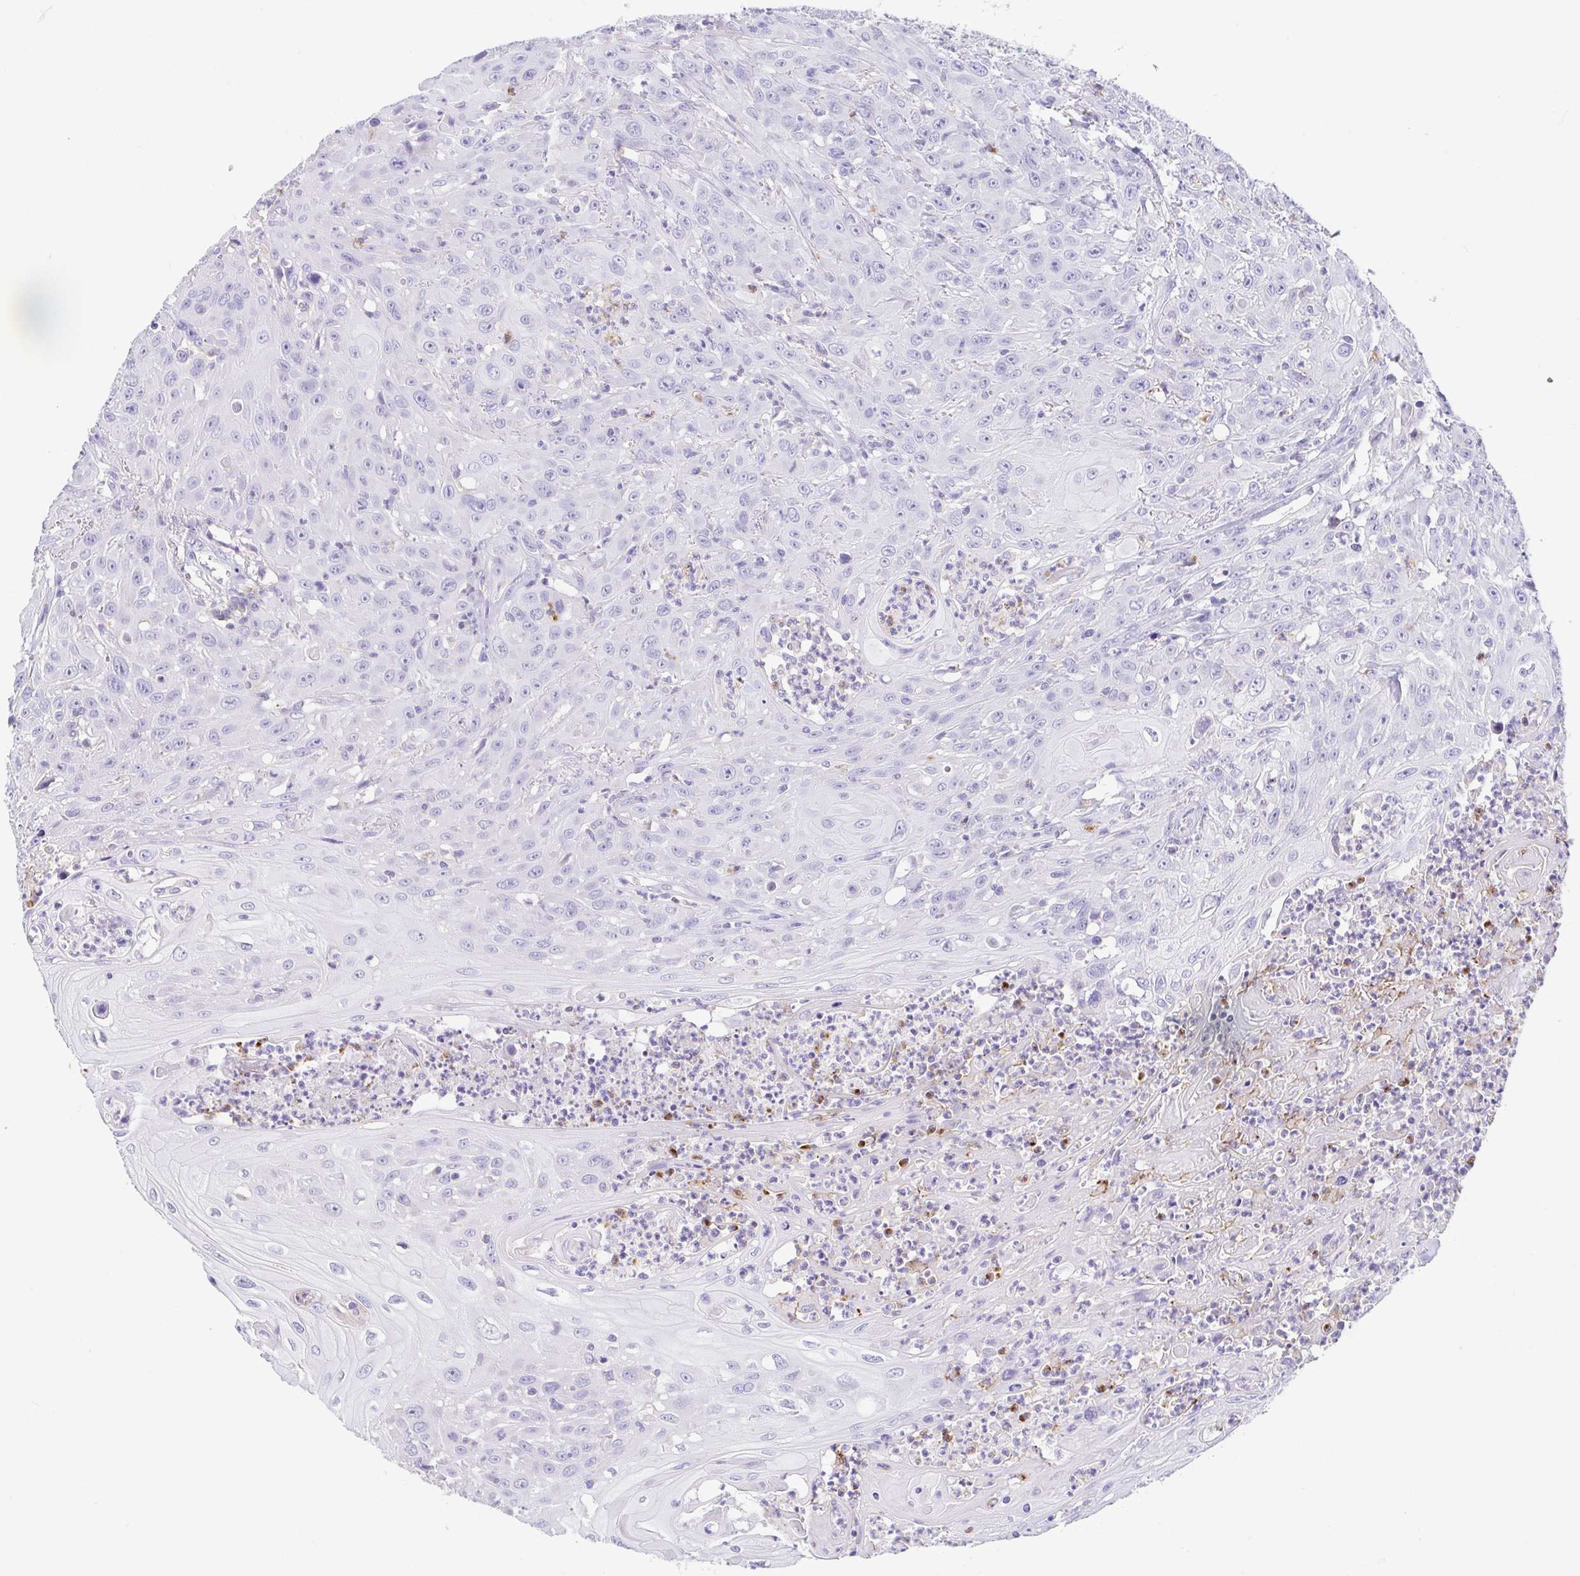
{"staining": {"intensity": "negative", "quantity": "none", "location": "none"}, "tissue": "head and neck cancer", "cell_type": "Tumor cells", "image_type": "cancer", "snomed": [{"axis": "morphology", "description": "Squamous cell carcinoma, NOS"}, {"axis": "topography", "description": "Skin"}, {"axis": "topography", "description": "Head-Neck"}], "caption": "Protein analysis of squamous cell carcinoma (head and neck) shows no significant expression in tumor cells.", "gene": "ARPP21", "patient": {"sex": "male", "age": 80}}